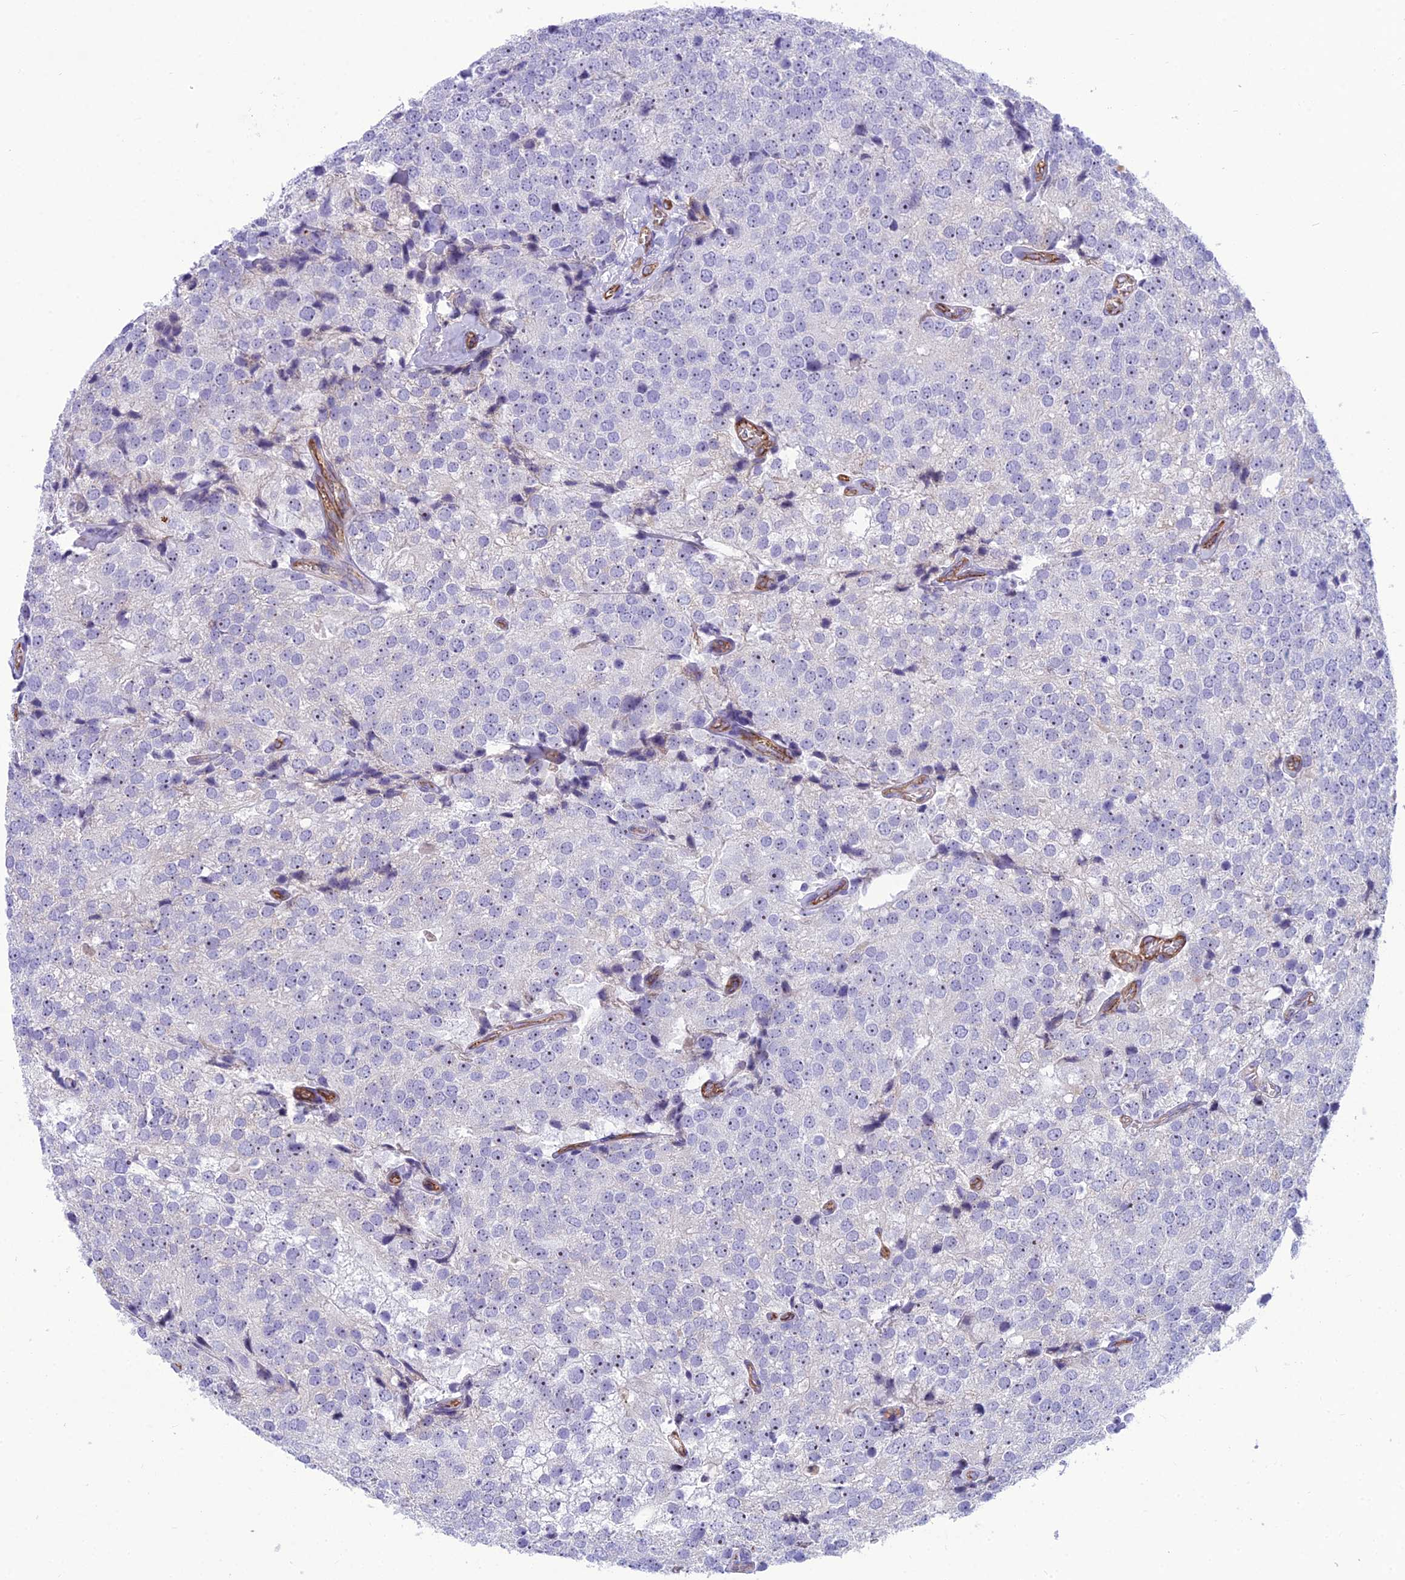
{"staining": {"intensity": "negative", "quantity": "none", "location": "none"}, "tissue": "prostate cancer", "cell_type": "Tumor cells", "image_type": "cancer", "snomed": [{"axis": "morphology", "description": "Adenocarcinoma, High grade"}, {"axis": "topography", "description": "Prostate"}], "caption": "The image displays no staining of tumor cells in adenocarcinoma (high-grade) (prostate). (Stains: DAB IHC with hematoxylin counter stain, Microscopy: brightfield microscopy at high magnification).", "gene": "BBS7", "patient": {"sex": "male", "age": 49}}